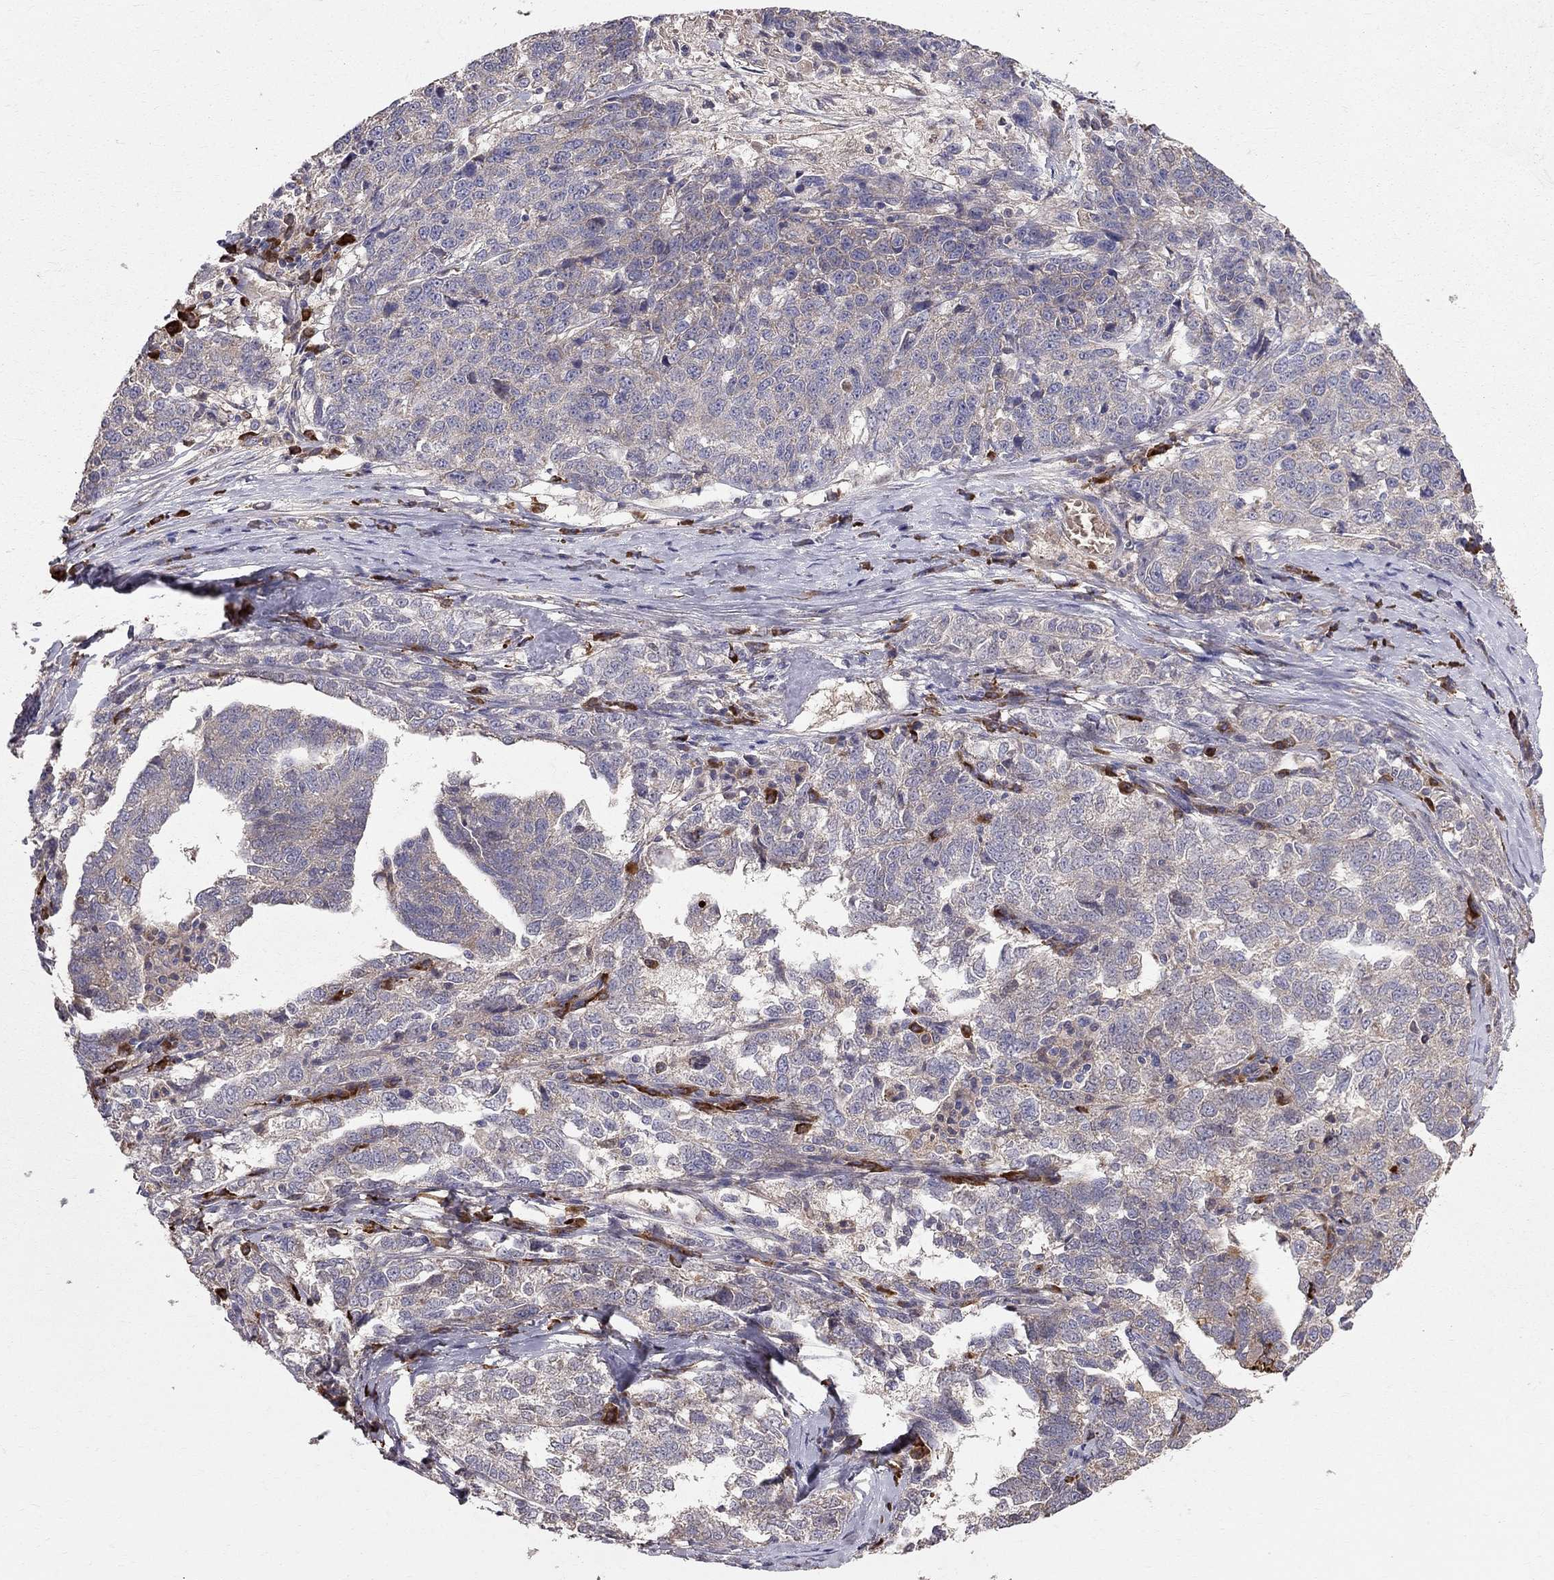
{"staining": {"intensity": "weak", "quantity": "<25%", "location": "cytoplasmic/membranous"}, "tissue": "ovarian cancer", "cell_type": "Tumor cells", "image_type": "cancer", "snomed": [{"axis": "morphology", "description": "Cystadenocarcinoma, serous, NOS"}, {"axis": "topography", "description": "Ovary"}], "caption": "Micrograph shows no significant protein staining in tumor cells of ovarian cancer. (DAB (3,3'-diaminobenzidine) immunohistochemistry with hematoxylin counter stain).", "gene": "PIK3CG", "patient": {"sex": "female", "age": 71}}